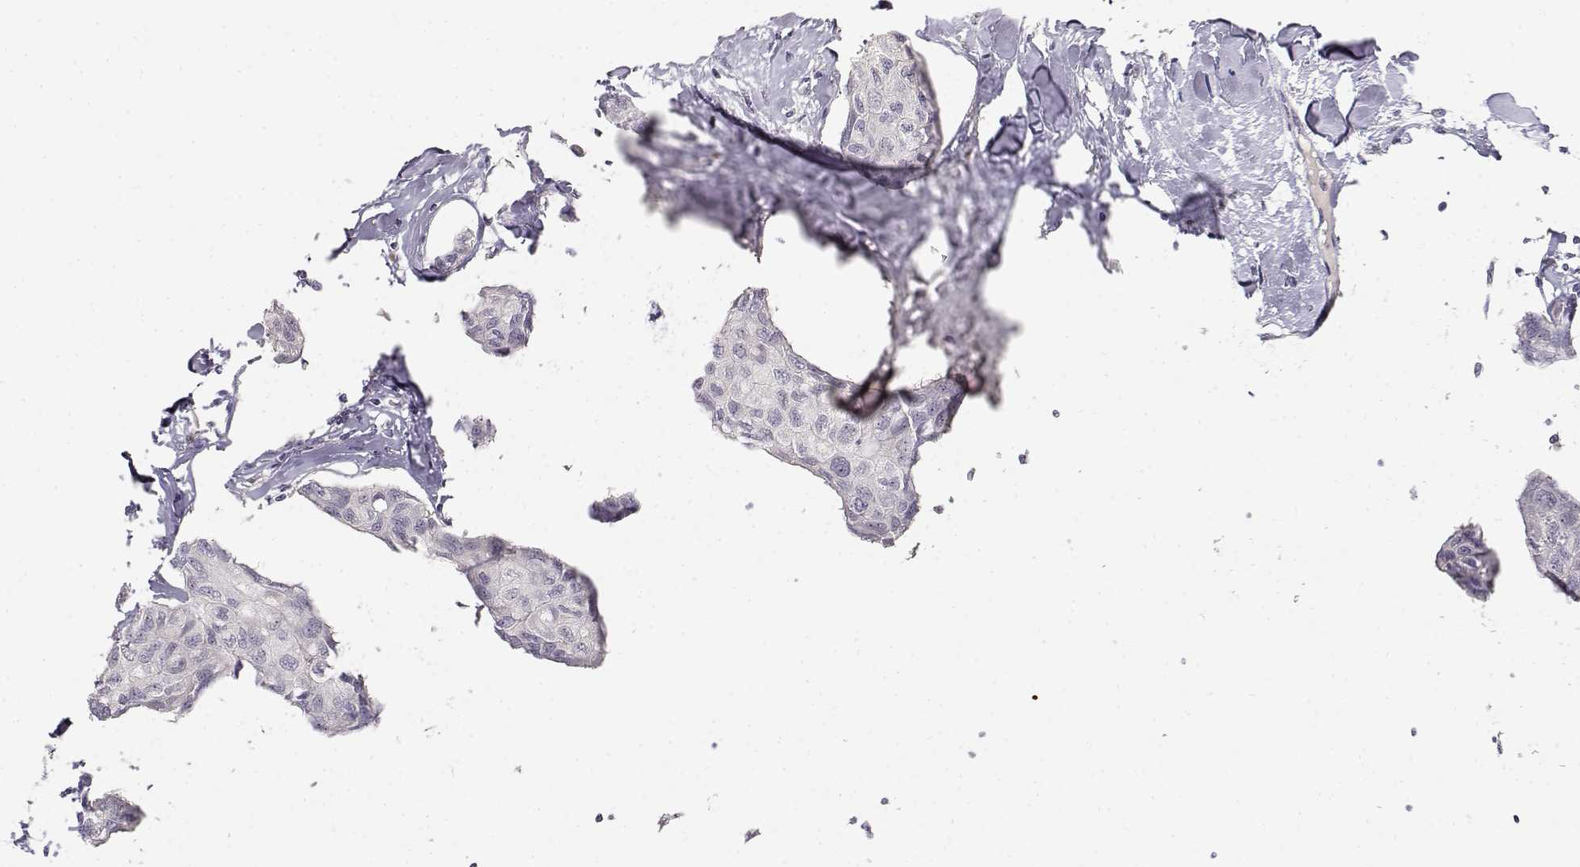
{"staining": {"intensity": "negative", "quantity": "none", "location": "none"}, "tissue": "breast cancer", "cell_type": "Tumor cells", "image_type": "cancer", "snomed": [{"axis": "morphology", "description": "Duct carcinoma"}, {"axis": "topography", "description": "Breast"}], "caption": "Tumor cells are negative for brown protein staining in breast cancer (intraductal carcinoma). The staining was performed using DAB (3,3'-diaminobenzidine) to visualize the protein expression in brown, while the nuclei were stained in blue with hematoxylin (Magnification: 20x).", "gene": "EAF2", "patient": {"sex": "female", "age": 80}}